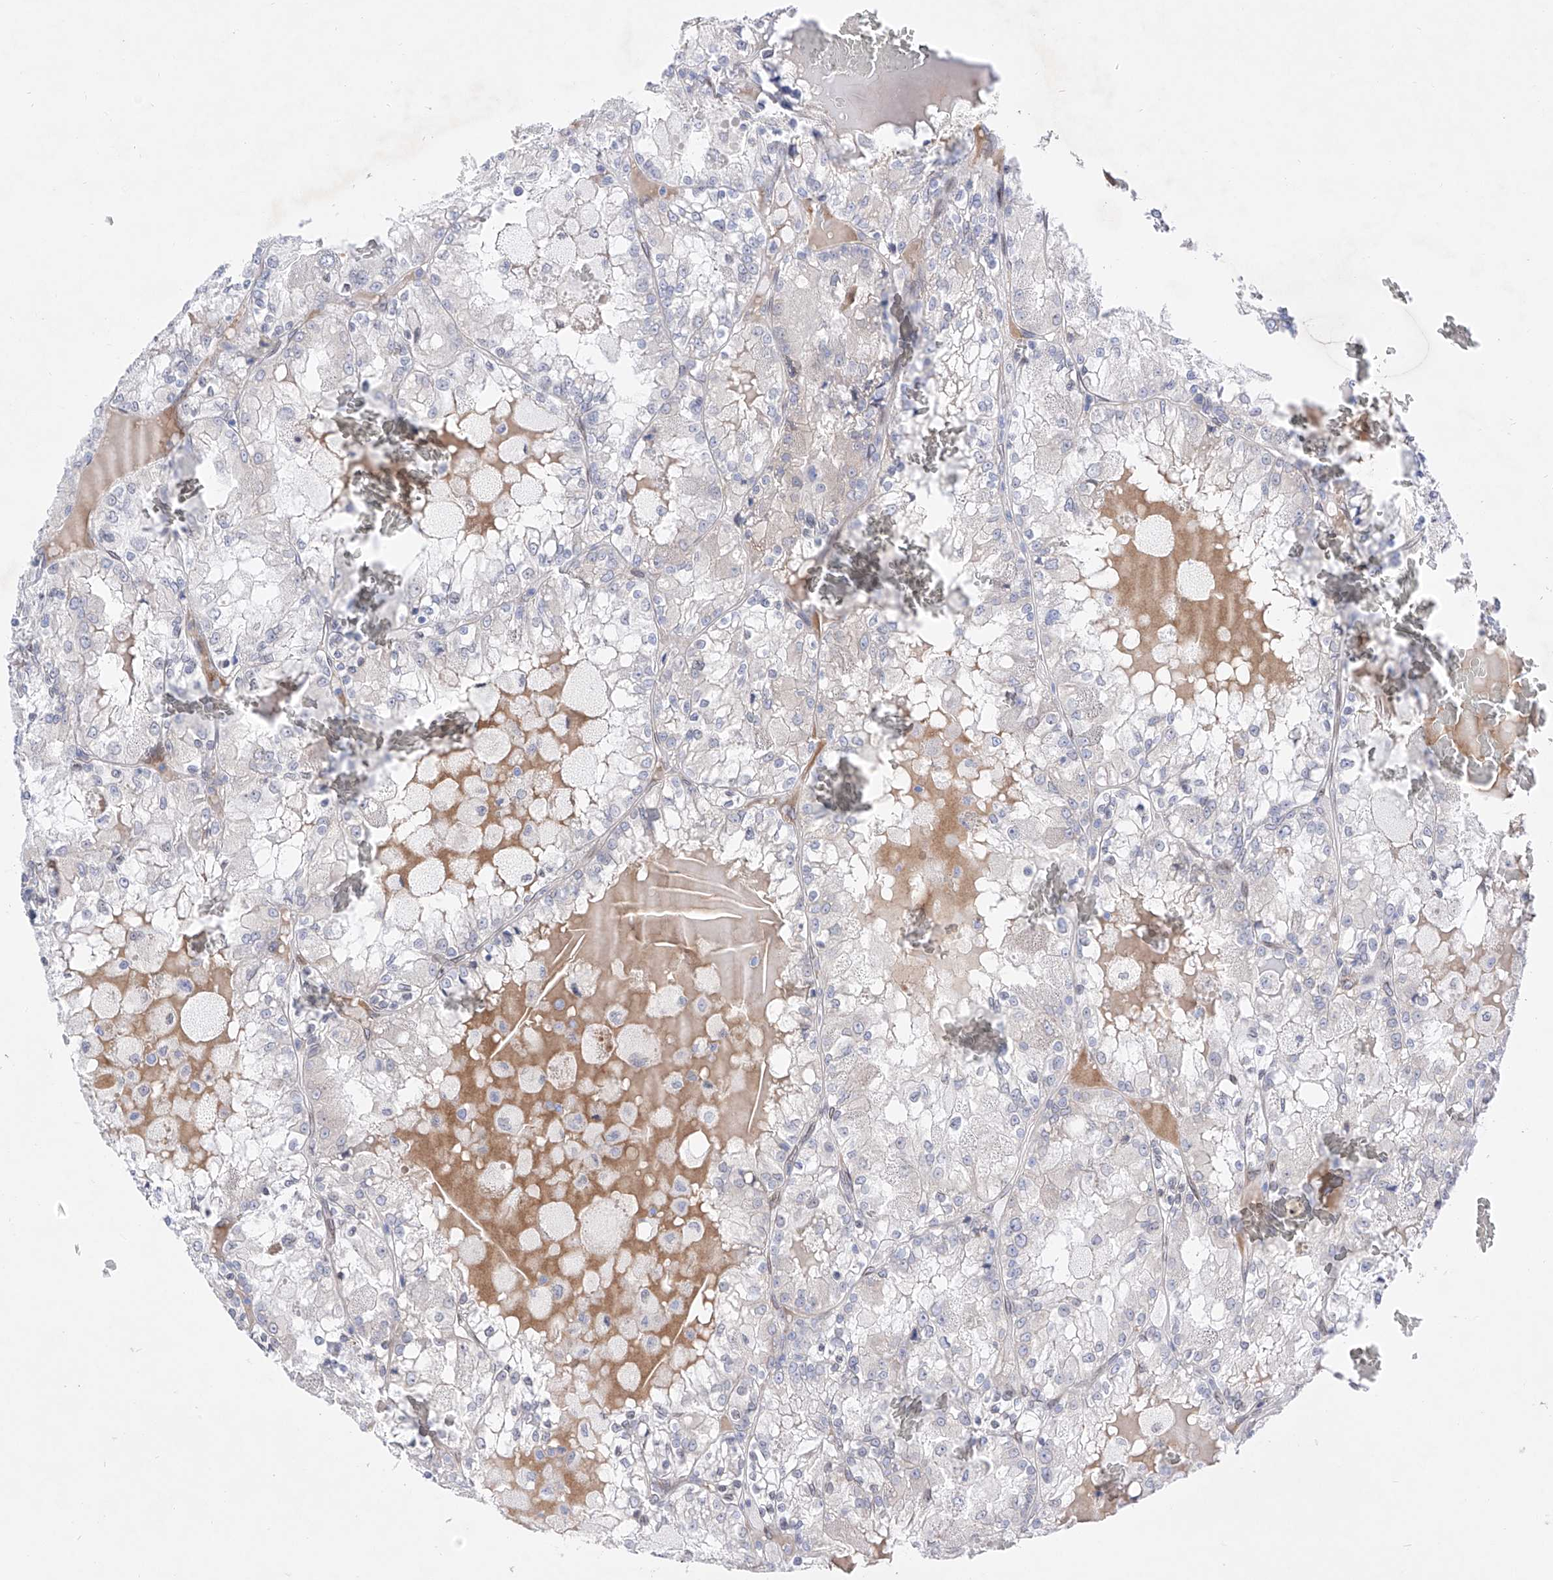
{"staining": {"intensity": "negative", "quantity": "none", "location": "none"}, "tissue": "renal cancer", "cell_type": "Tumor cells", "image_type": "cancer", "snomed": [{"axis": "morphology", "description": "Adenocarcinoma, NOS"}, {"axis": "topography", "description": "Kidney"}], "caption": "Micrograph shows no protein positivity in tumor cells of renal cancer (adenocarcinoma) tissue.", "gene": "LCLAT1", "patient": {"sex": "female", "age": 56}}